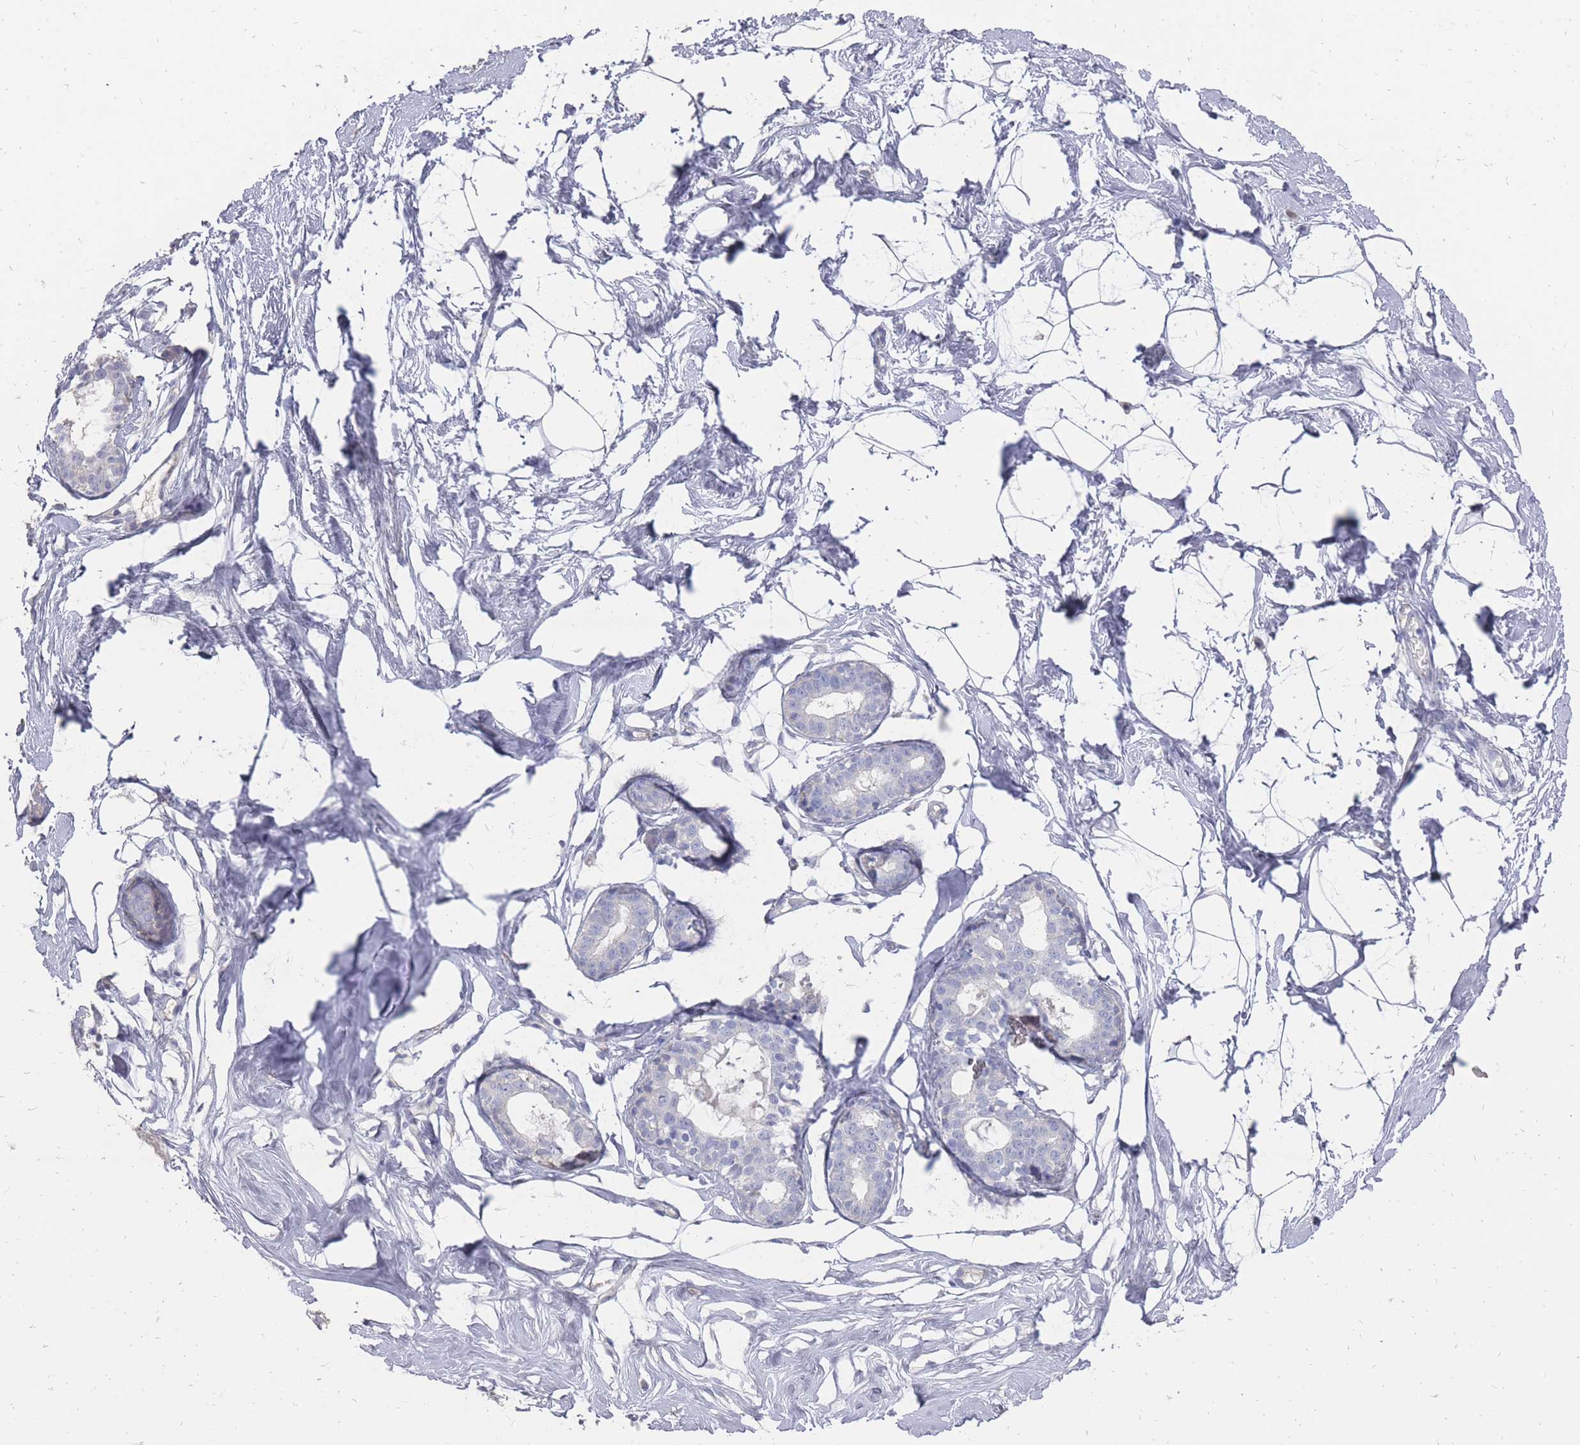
{"staining": {"intensity": "negative", "quantity": "none", "location": "none"}, "tissue": "breast", "cell_type": "Adipocytes", "image_type": "normal", "snomed": [{"axis": "morphology", "description": "Normal tissue, NOS"}, {"axis": "morphology", "description": "Adenoma, NOS"}, {"axis": "topography", "description": "Breast"}], "caption": "This is an immunohistochemistry (IHC) histopathology image of unremarkable human breast. There is no staining in adipocytes.", "gene": "OTULINL", "patient": {"sex": "female", "age": 23}}